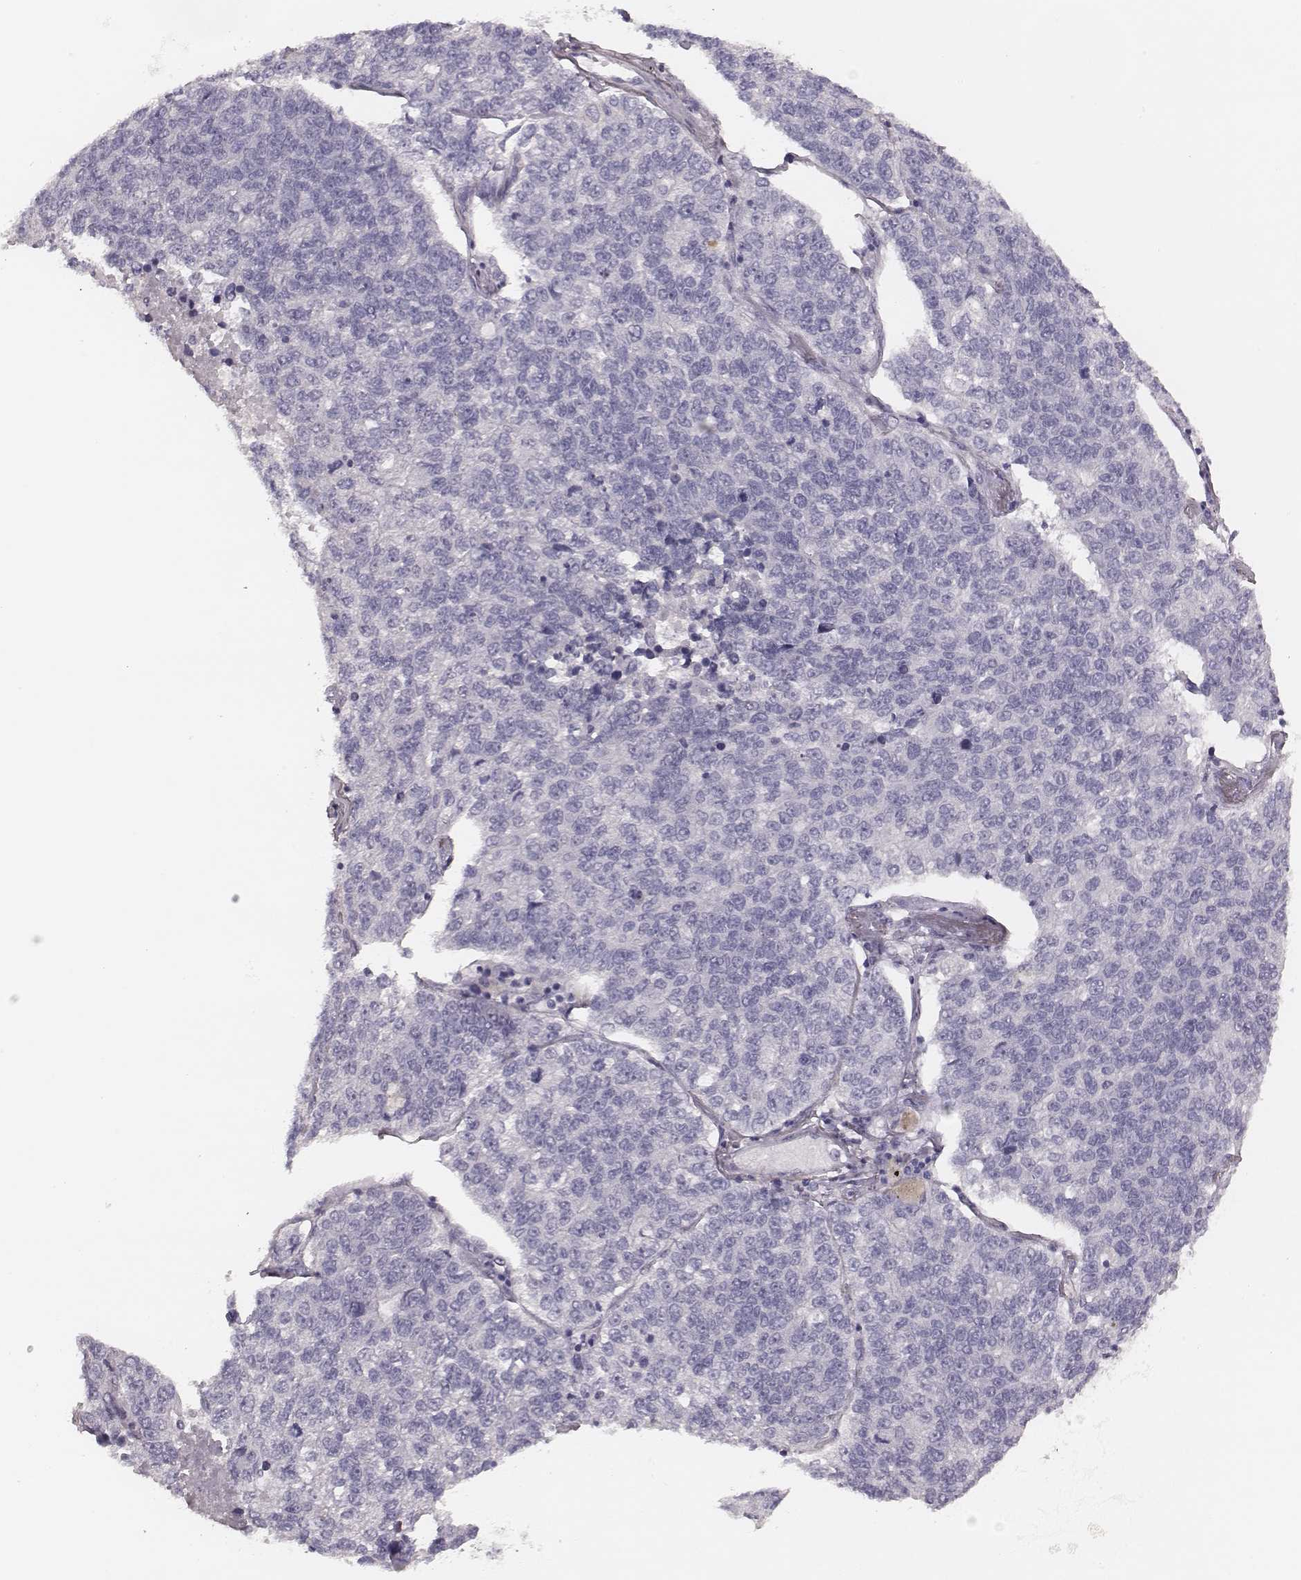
{"staining": {"intensity": "negative", "quantity": "none", "location": "none"}, "tissue": "lung cancer", "cell_type": "Tumor cells", "image_type": "cancer", "snomed": [{"axis": "morphology", "description": "Adenocarcinoma, NOS"}, {"axis": "topography", "description": "Lung"}], "caption": "Lung cancer (adenocarcinoma) was stained to show a protein in brown. There is no significant positivity in tumor cells. (DAB (3,3'-diaminobenzidine) IHC with hematoxylin counter stain).", "gene": "ZP4", "patient": {"sex": "male", "age": 49}}